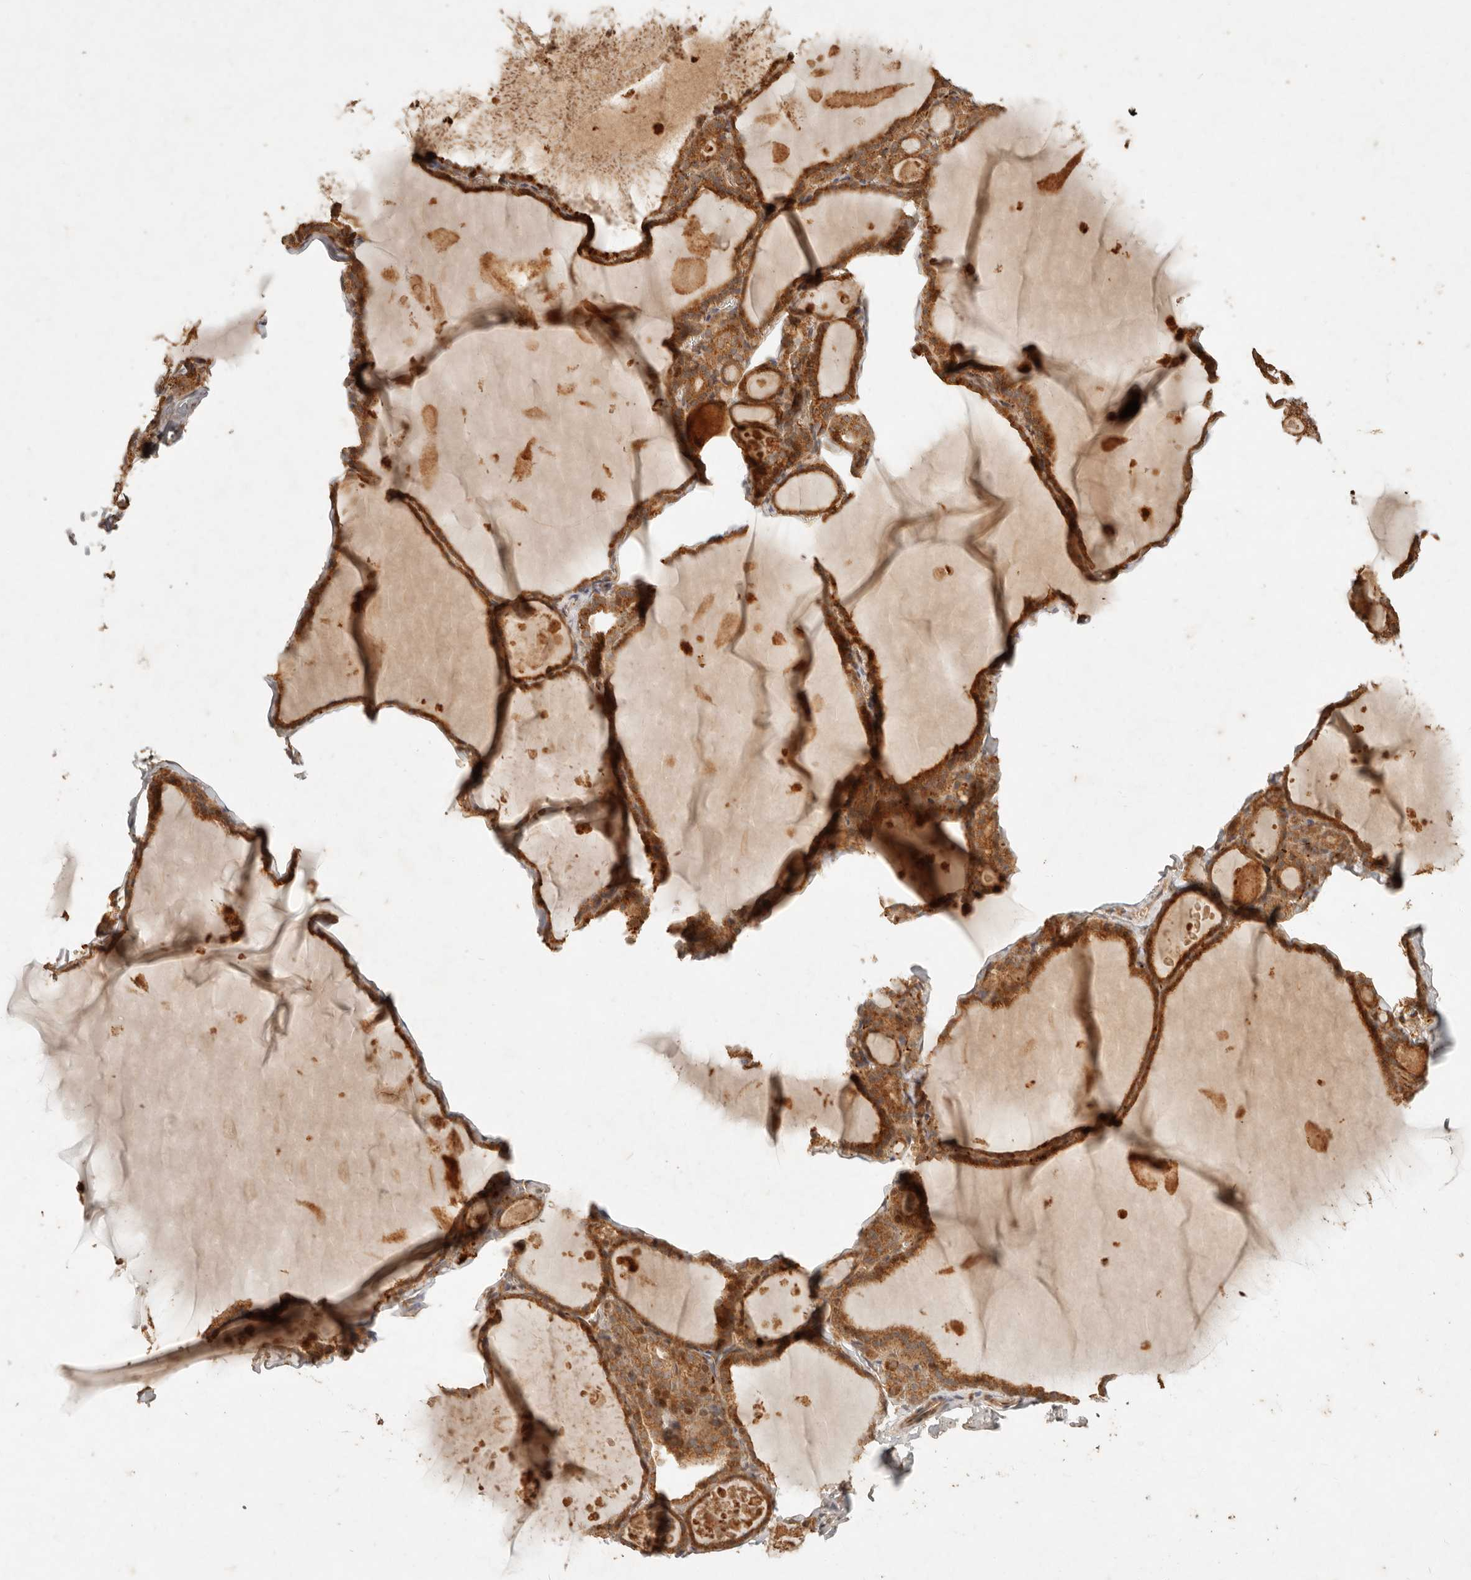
{"staining": {"intensity": "moderate", "quantity": ">75%", "location": "cytoplasmic/membranous"}, "tissue": "thyroid gland", "cell_type": "Glandular cells", "image_type": "normal", "snomed": [{"axis": "morphology", "description": "Normal tissue, NOS"}, {"axis": "topography", "description": "Thyroid gland"}], "caption": "Moderate cytoplasmic/membranous protein expression is seen in about >75% of glandular cells in thyroid gland.", "gene": "CLEC4C", "patient": {"sex": "male", "age": 56}}